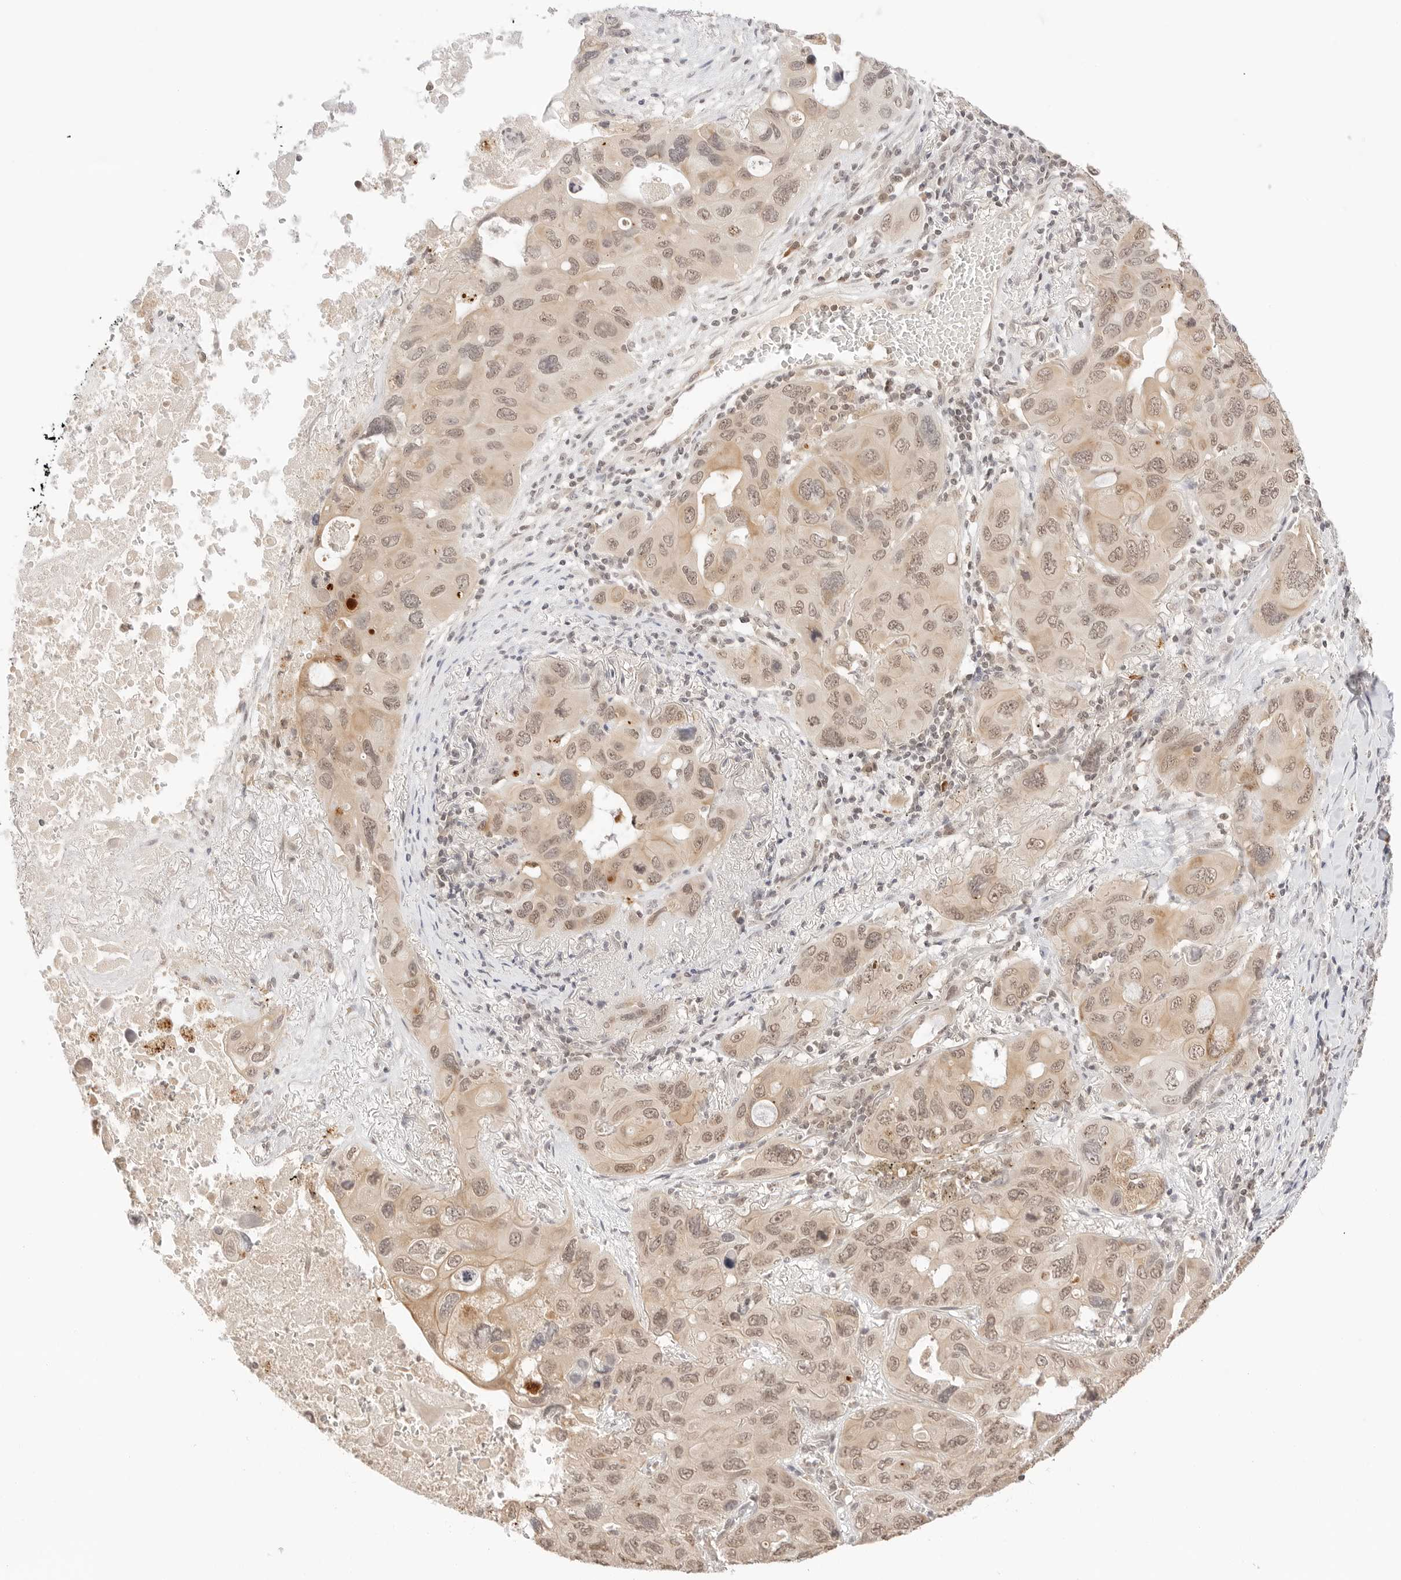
{"staining": {"intensity": "weak", "quantity": ">75%", "location": "cytoplasmic/membranous,nuclear"}, "tissue": "lung cancer", "cell_type": "Tumor cells", "image_type": "cancer", "snomed": [{"axis": "morphology", "description": "Squamous cell carcinoma, NOS"}, {"axis": "topography", "description": "Lung"}], "caption": "Tumor cells reveal weak cytoplasmic/membranous and nuclear positivity in approximately >75% of cells in squamous cell carcinoma (lung).", "gene": "SEPTIN4", "patient": {"sex": "female", "age": 73}}